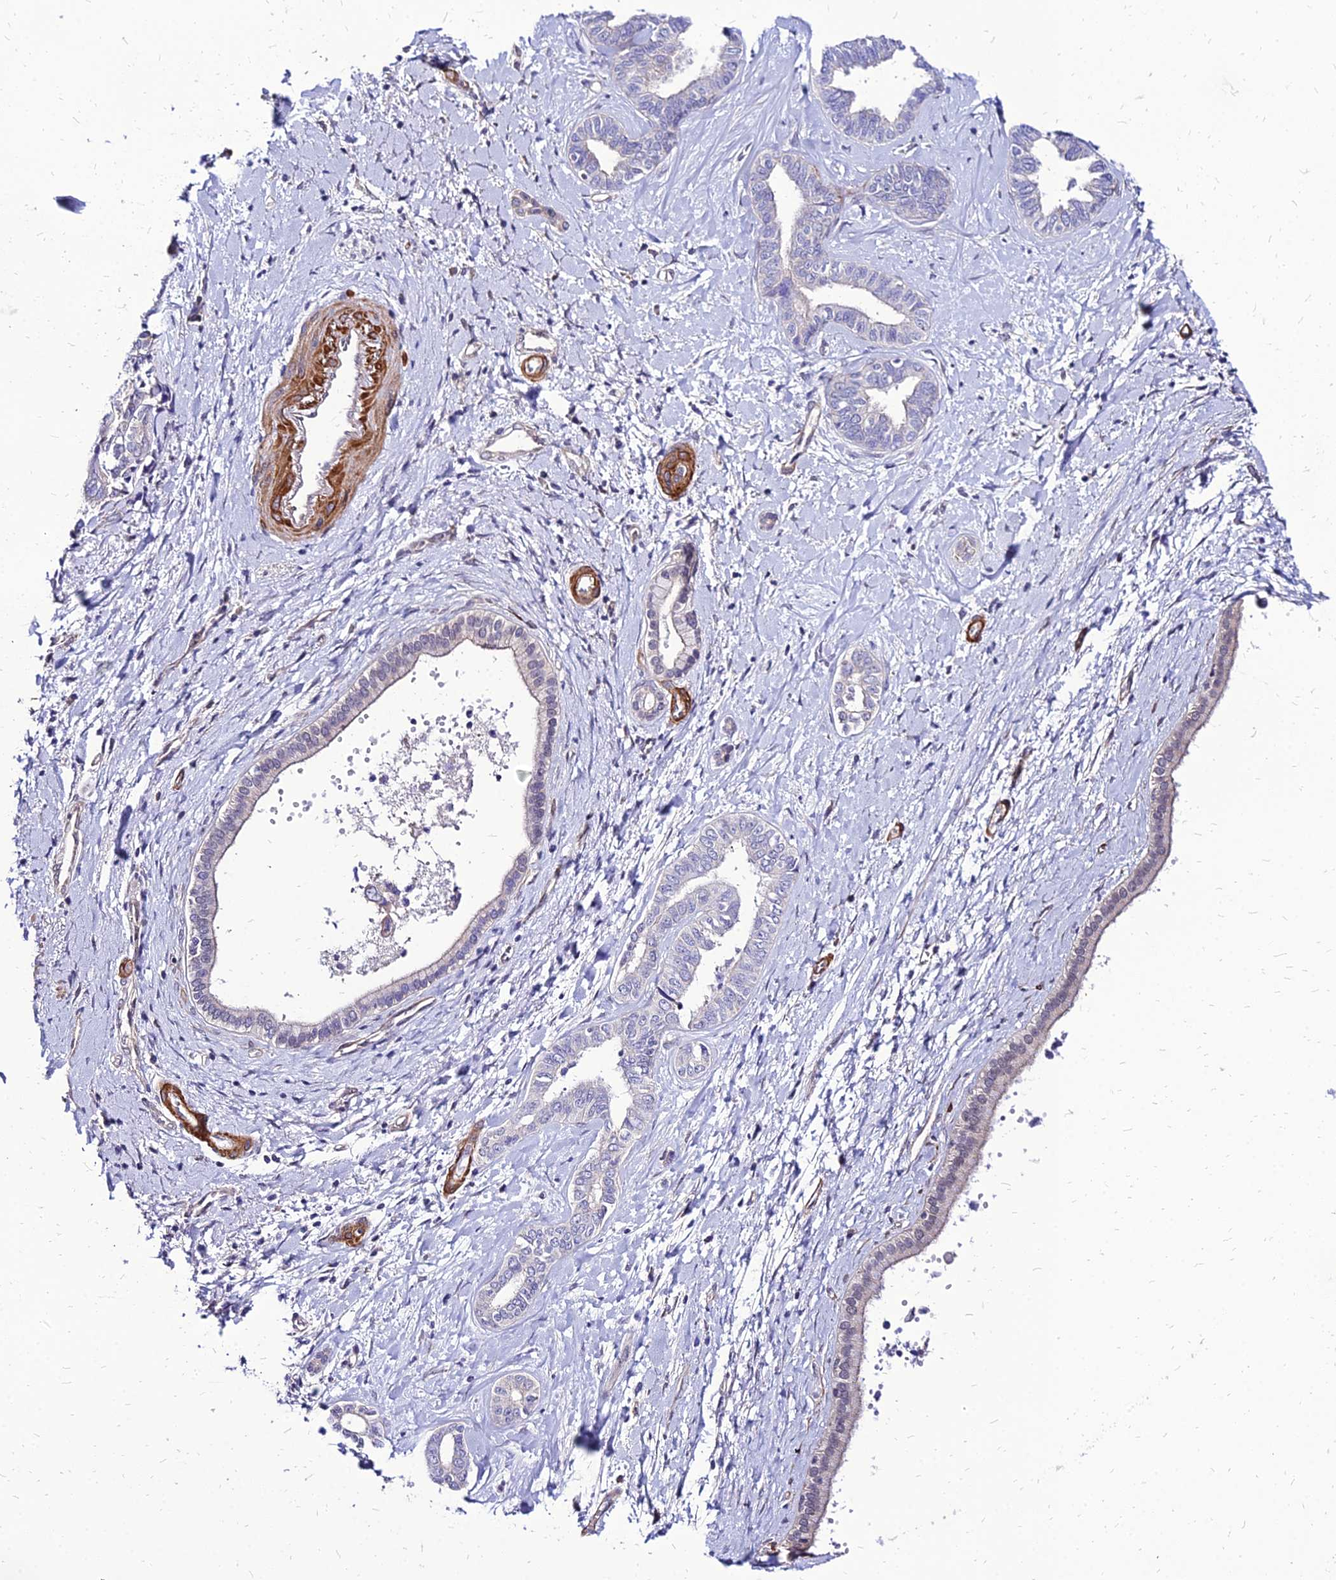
{"staining": {"intensity": "negative", "quantity": "none", "location": "none"}, "tissue": "liver cancer", "cell_type": "Tumor cells", "image_type": "cancer", "snomed": [{"axis": "morphology", "description": "Cholangiocarcinoma"}, {"axis": "topography", "description": "Liver"}], "caption": "Protein analysis of liver cancer reveals no significant positivity in tumor cells. (Stains: DAB (3,3'-diaminobenzidine) immunohistochemistry with hematoxylin counter stain, Microscopy: brightfield microscopy at high magnification).", "gene": "YEATS2", "patient": {"sex": "female", "age": 77}}